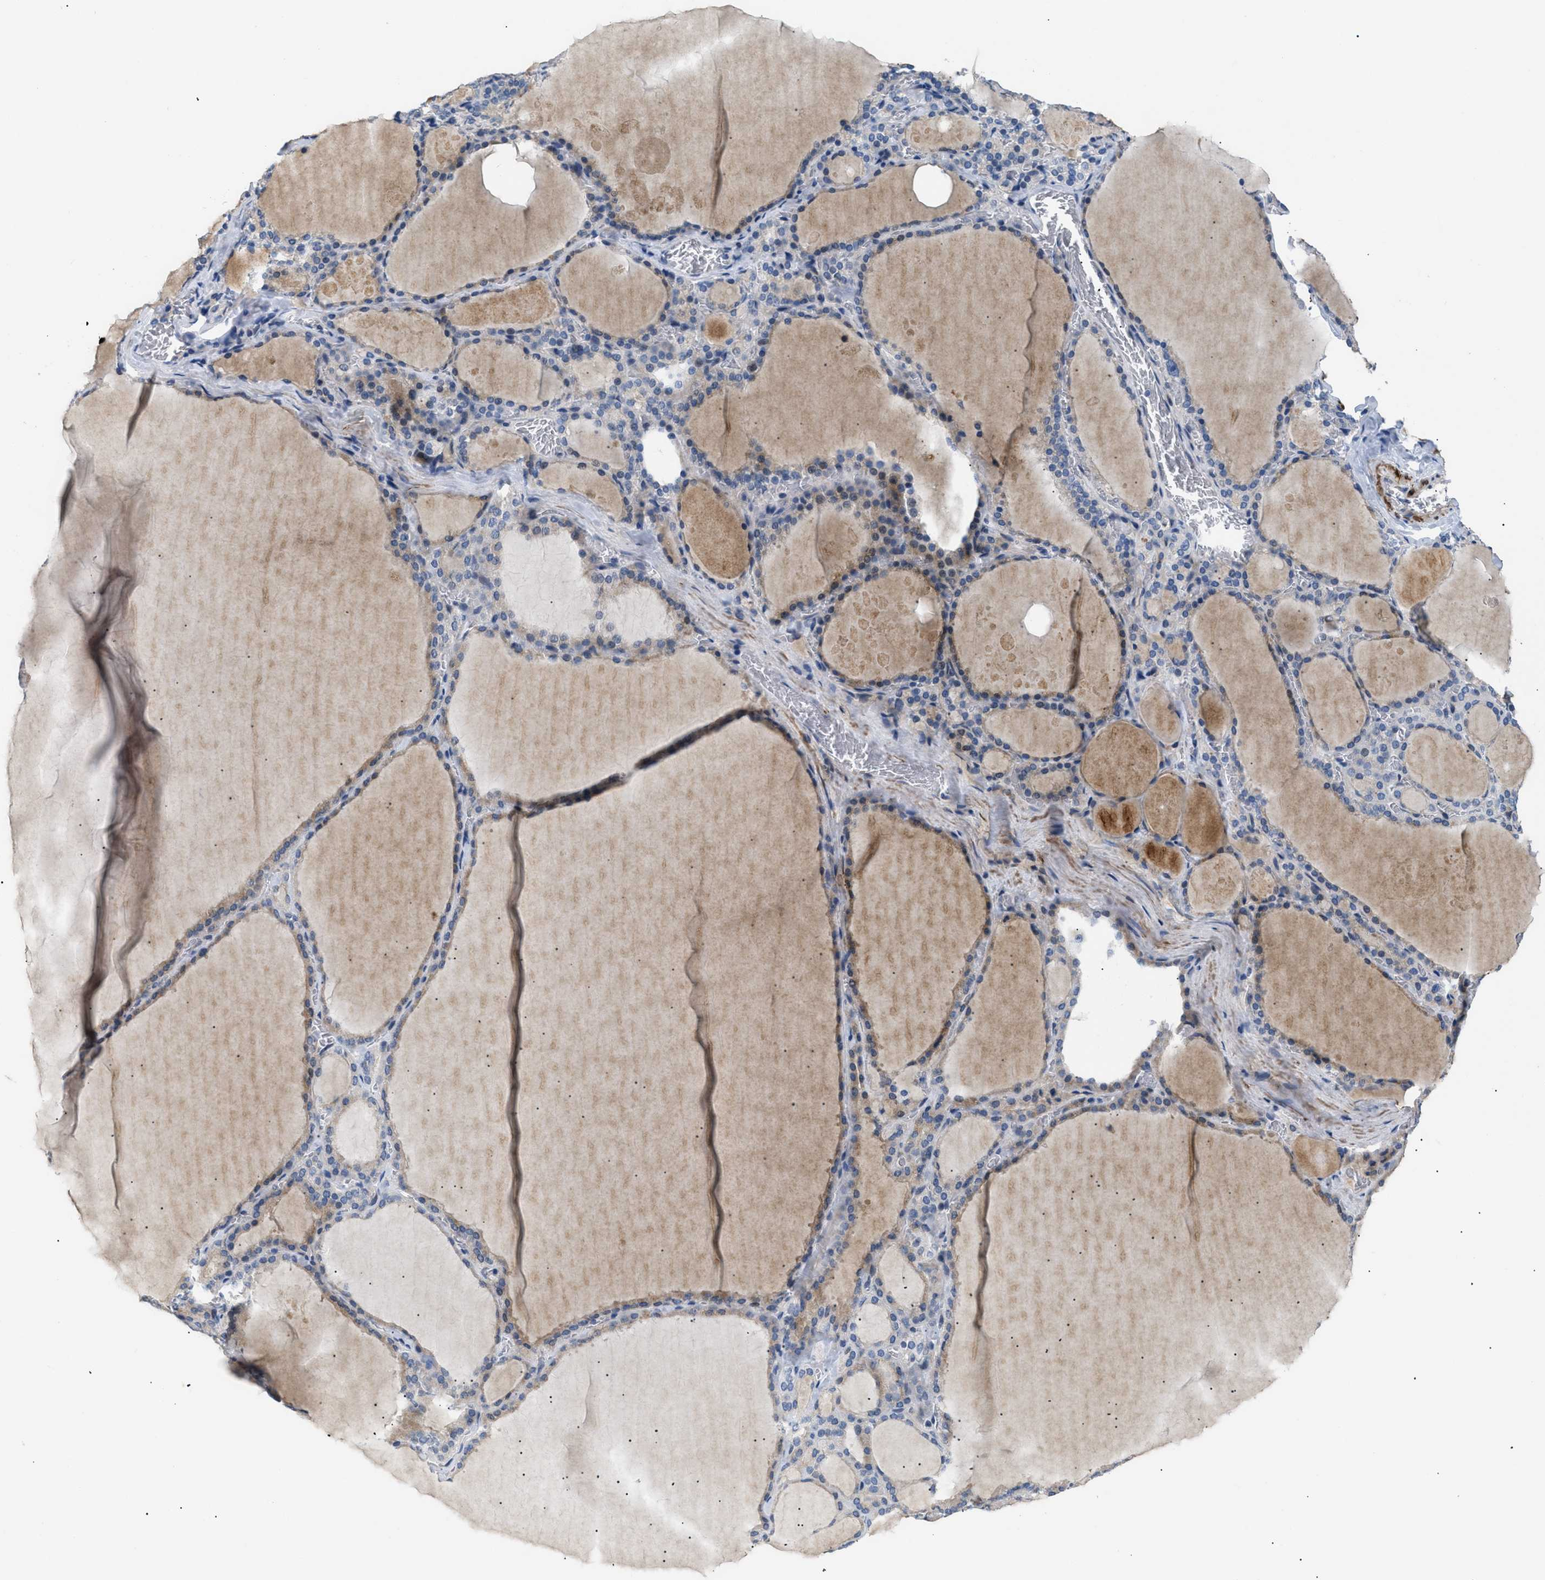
{"staining": {"intensity": "moderate", "quantity": "25%-75%", "location": "cytoplasmic/membranous,nuclear"}, "tissue": "thyroid gland", "cell_type": "Glandular cells", "image_type": "normal", "snomed": [{"axis": "morphology", "description": "Normal tissue, NOS"}, {"axis": "topography", "description": "Thyroid gland"}], "caption": "Glandular cells demonstrate medium levels of moderate cytoplasmic/membranous,nuclear positivity in about 25%-75% of cells in benign human thyroid gland.", "gene": "ICA1", "patient": {"sex": "male", "age": 56}}